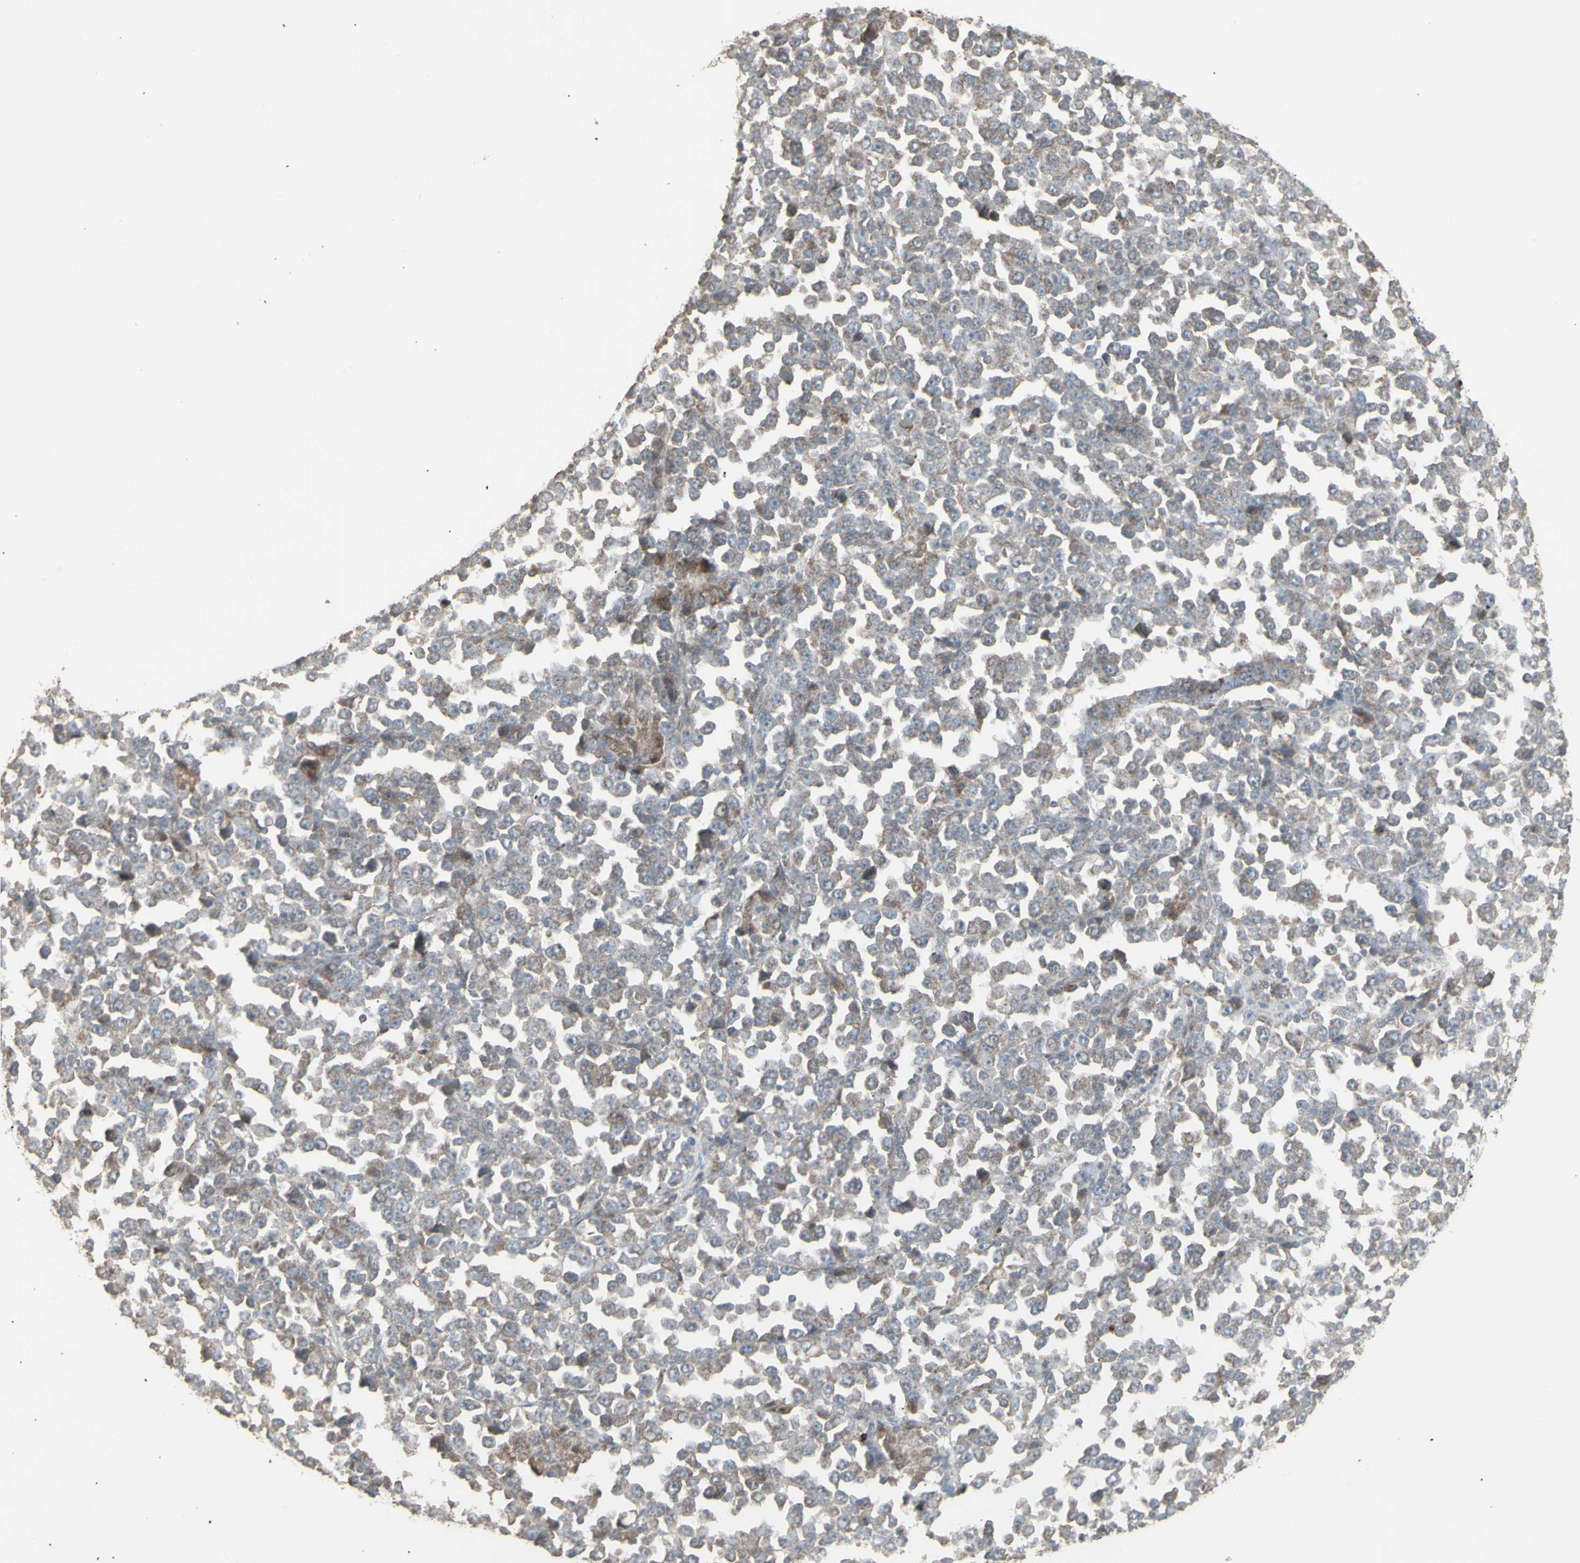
{"staining": {"intensity": "moderate", "quantity": "25%-75%", "location": "cytoplasmic/membranous"}, "tissue": "stomach cancer", "cell_type": "Tumor cells", "image_type": "cancer", "snomed": [{"axis": "morphology", "description": "Normal tissue, NOS"}, {"axis": "morphology", "description": "Adenocarcinoma, NOS"}, {"axis": "topography", "description": "Stomach, upper"}, {"axis": "topography", "description": "Stomach"}], "caption": "Immunohistochemistry (IHC) micrograph of neoplastic tissue: human adenocarcinoma (stomach) stained using IHC shows medium levels of moderate protein expression localized specifically in the cytoplasmic/membranous of tumor cells, appearing as a cytoplasmic/membranous brown color.", "gene": "RNASEL", "patient": {"sex": "male", "age": 59}}